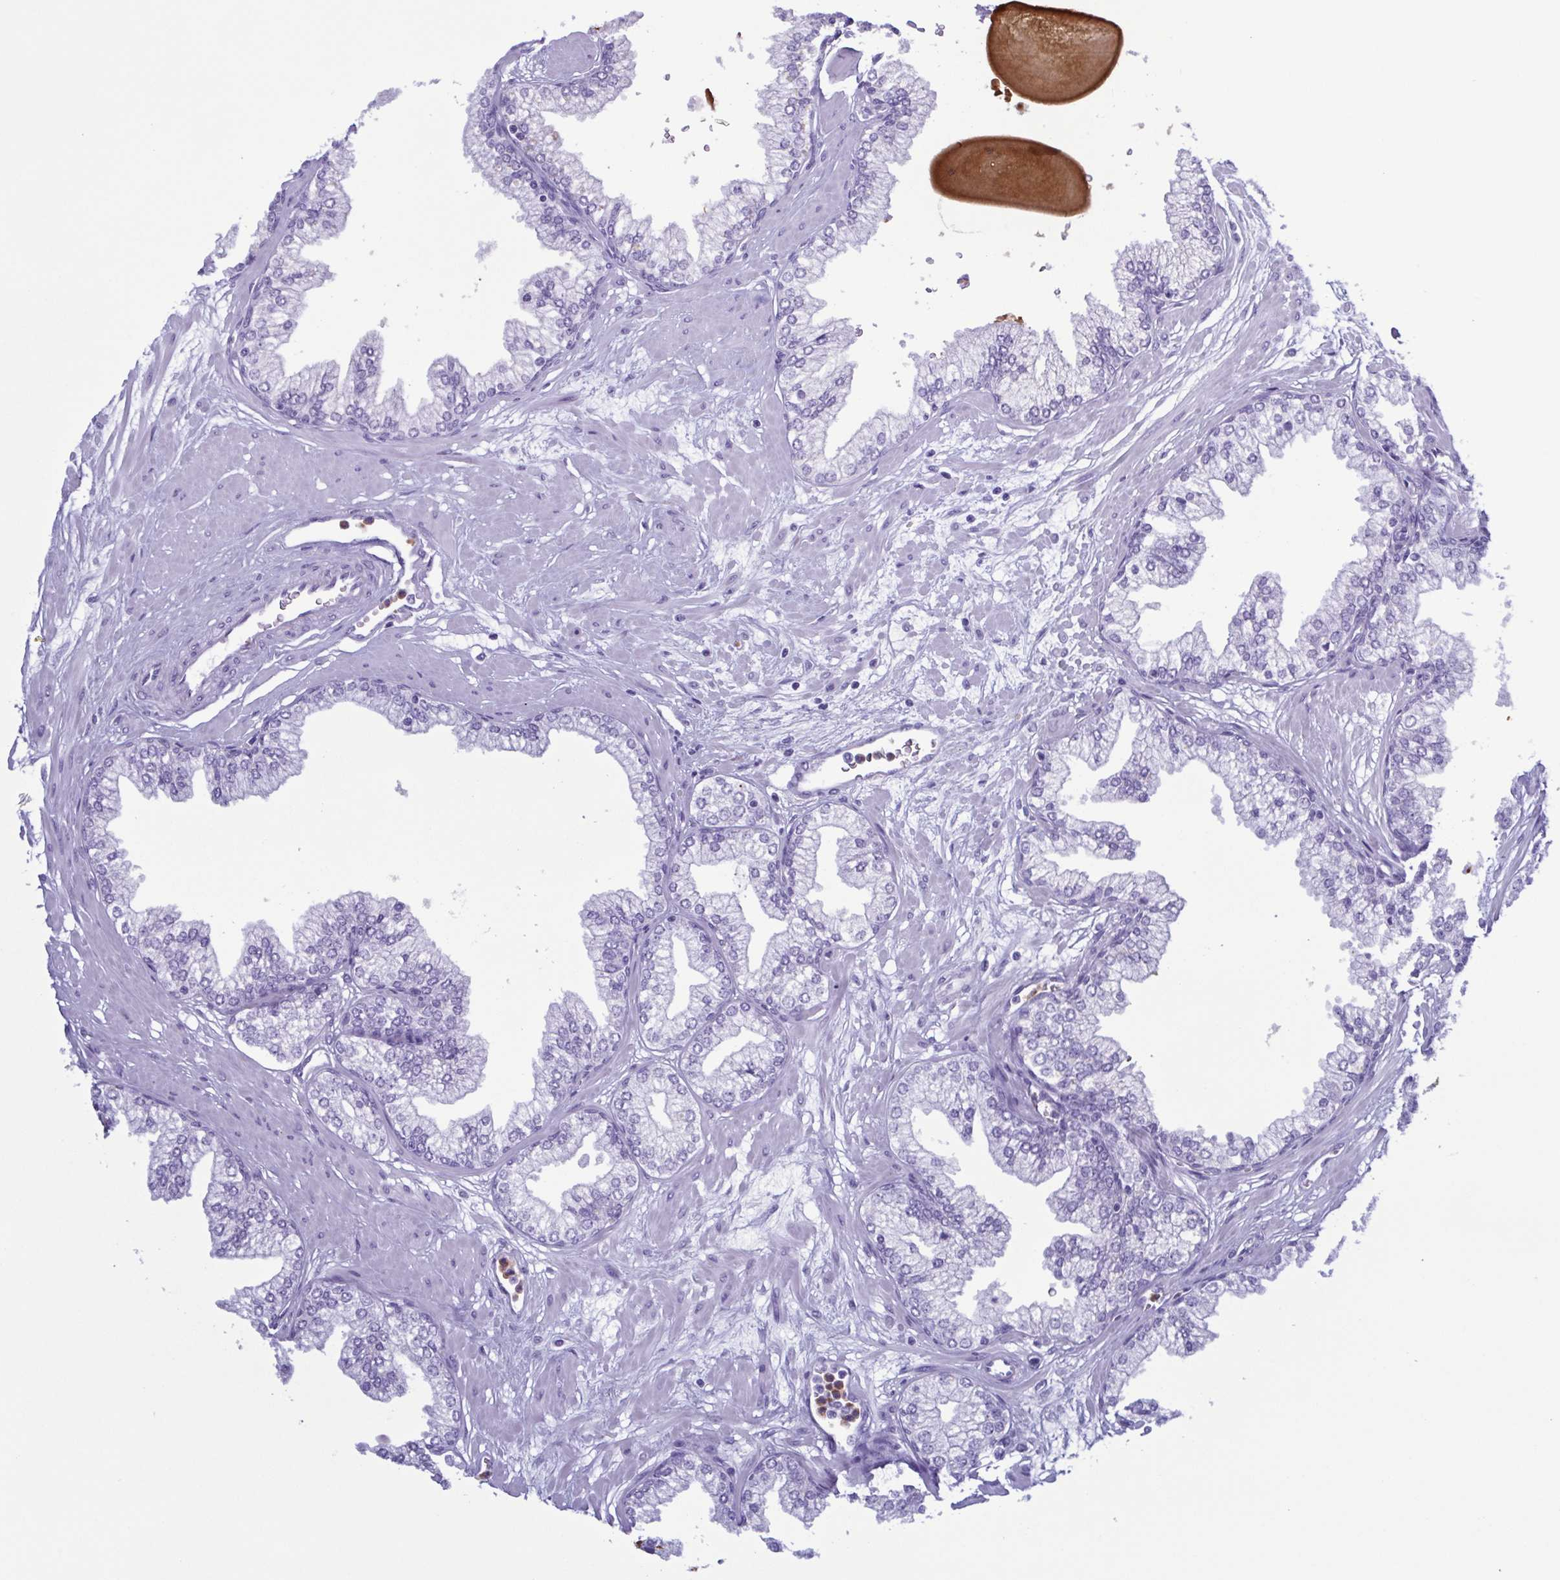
{"staining": {"intensity": "strong", "quantity": "<25%", "location": "cytoplasmic/membranous"}, "tissue": "prostate", "cell_type": "Glandular cells", "image_type": "normal", "snomed": [{"axis": "morphology", "description": "Normal tissue, NOS"}, {"axis": "topography", "description": "Prostate"}, {"axis": "topography", "description": "Peripheral nerve tissue"}], "caption": "This is an image of IHC staining of benign prostate, which shows strong positivity in the cytoplasmic/membranous of glandular cells.", "gene": "LTF", "patient": {"sex": "male", "age": 61}}